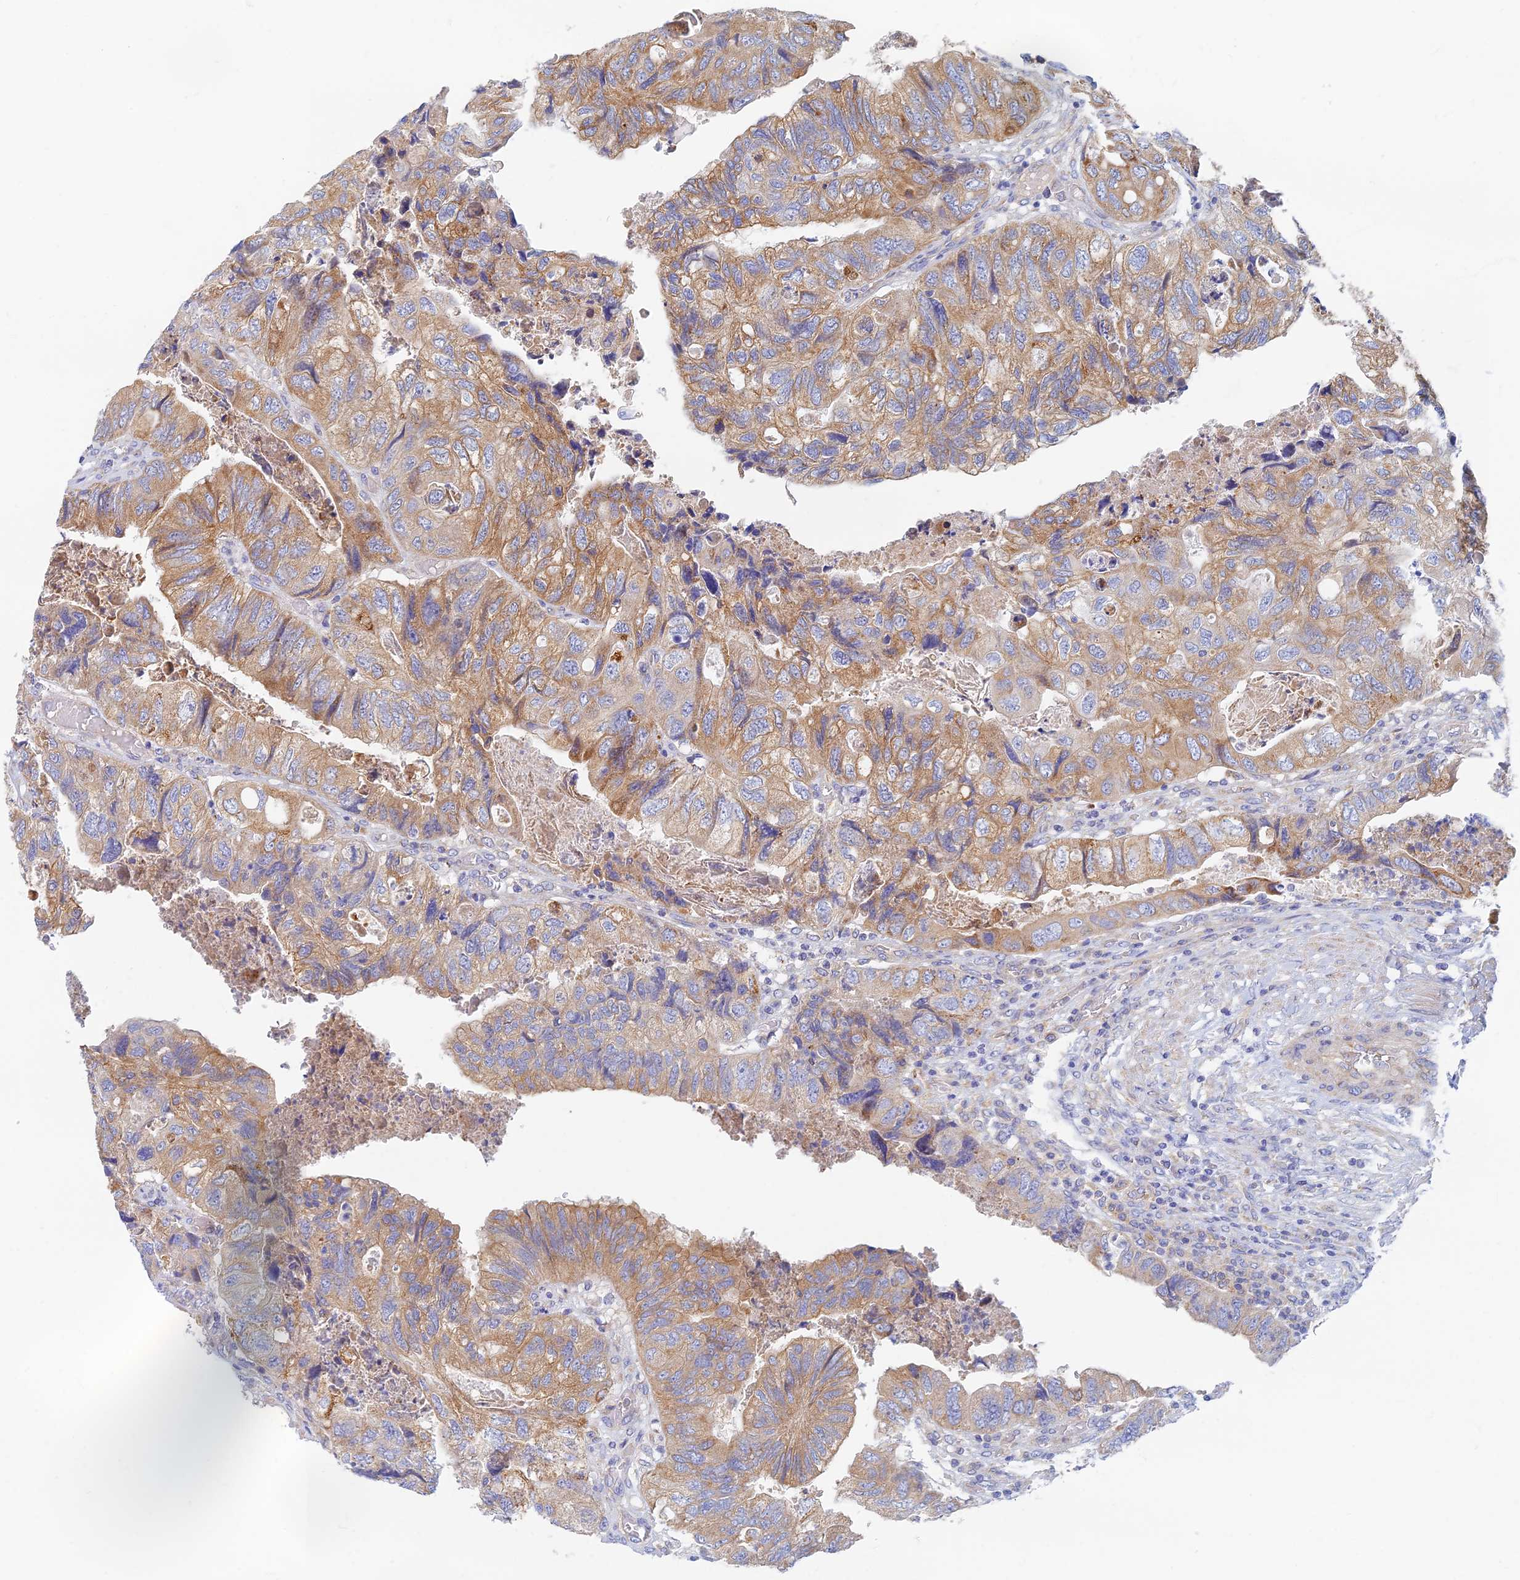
{"staining": {"intensity": "moderate", "quantity": "25%-75%", "location": "cytoplasmic/membranous"}, "tissue": "colorectal cancer", "cell_type": "Tumor cells", "image_type": "cancer", "snomed": [{"axis": "morphology", "description": "Adenocarcinoma, NOS"}, {"axis": "topography", "description": "Rectum"}], "caption": "Moderate cytoplasmic/membranous staining for a protein is appreciated in approximately 25%-75% of tumor cells of adenocarcinoma (colorectal) using immunohistochemistry (IHC).", "gene": "TMEM44", "patient": {"sex": "male", "age": 63}}